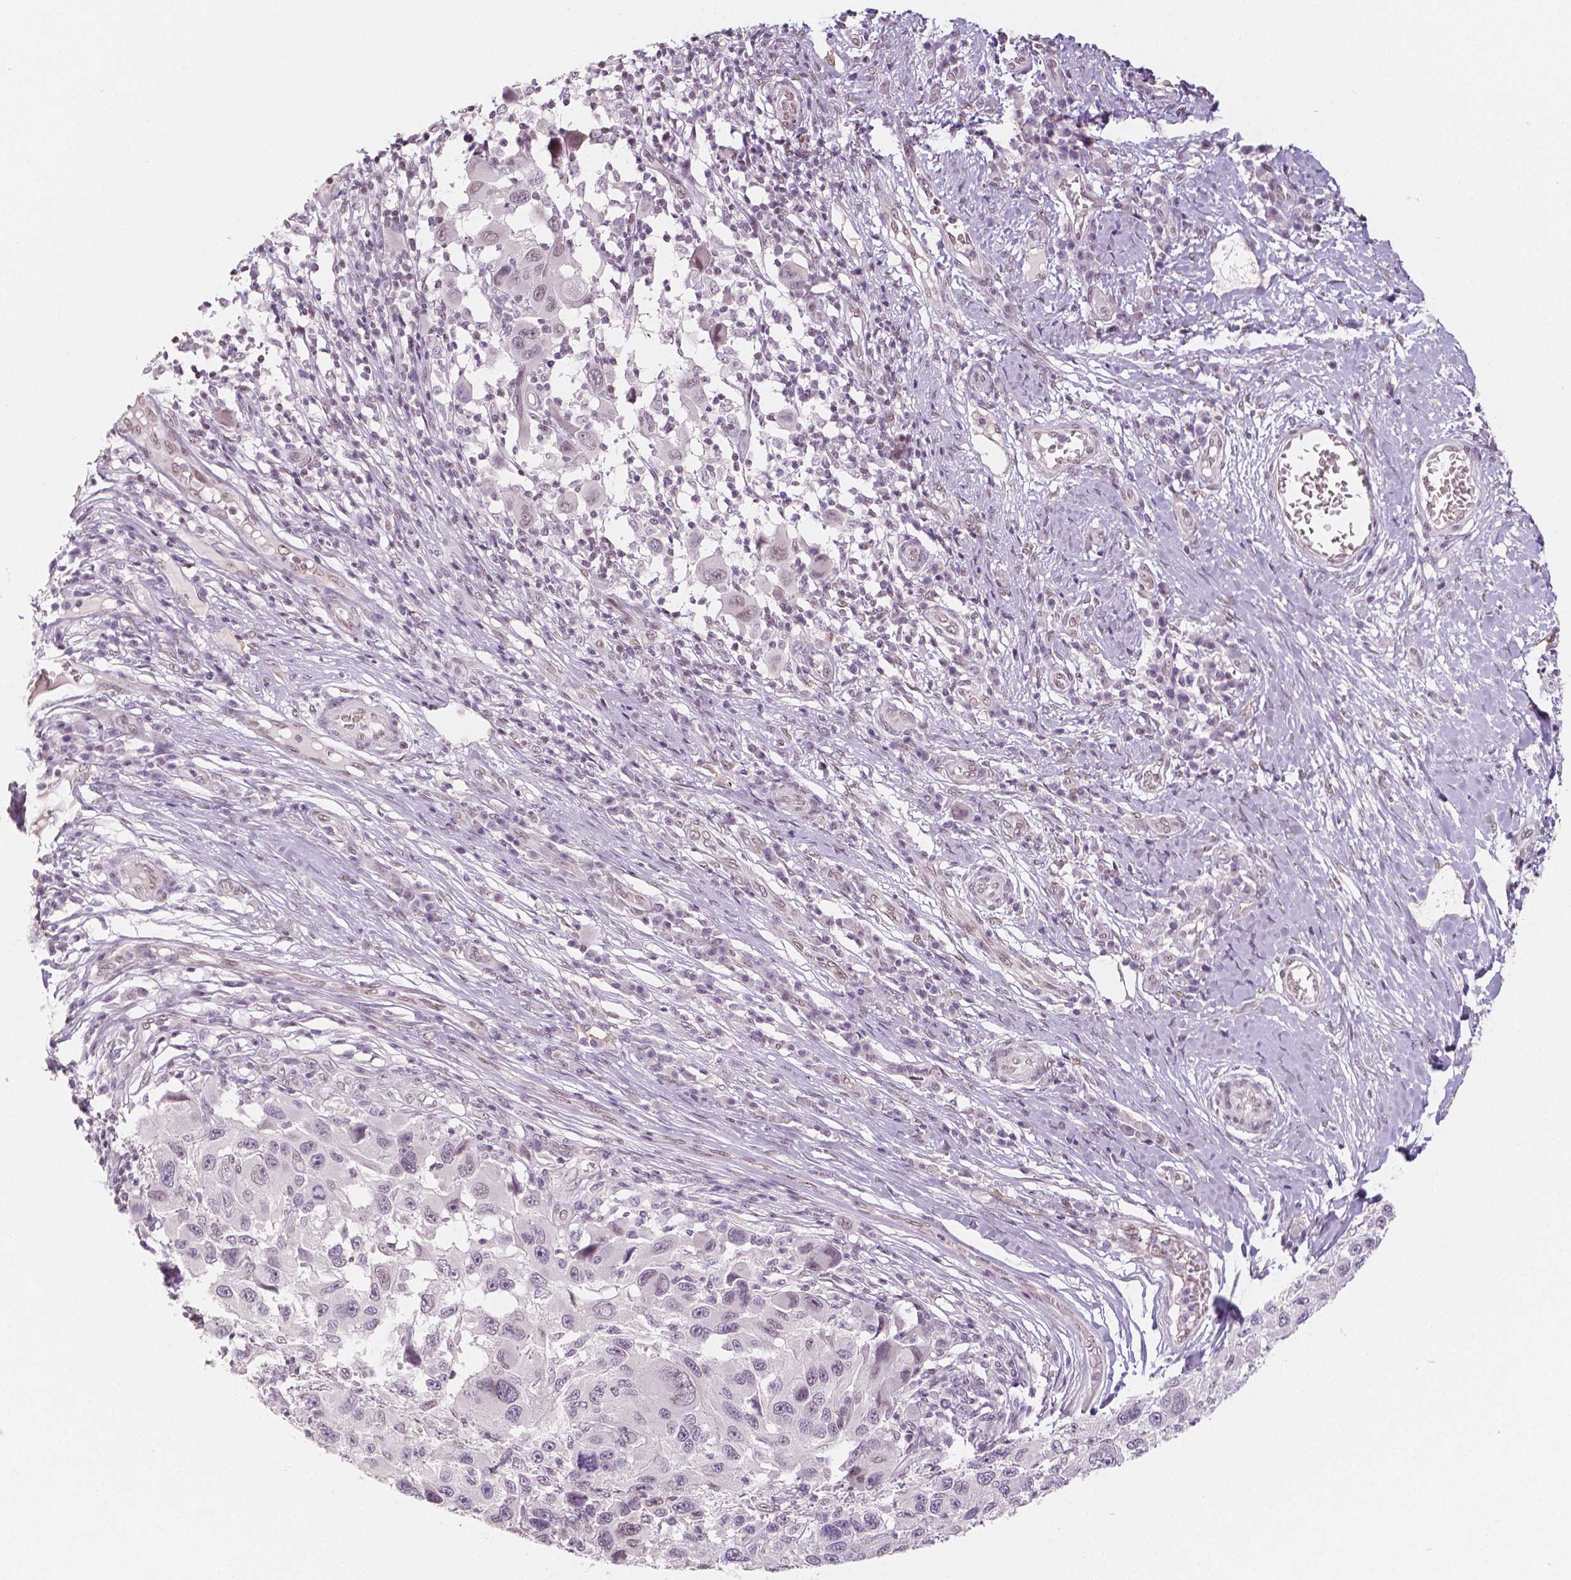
{"staining": {"intensity": "negative", "quantity": "none", "location": "none"}, "tissue": "melanoma", "cell_type": "Tumor cells", "image_type": "cancer", "snomed": [{"axis": "morphology", "description": "Malignant melanoma, NOS"}, {"axis": "topography", "description": "Skin"}], "caption": "Immunohistochemistry (IHC) of human malignant melanoma reveals no expression in tumor cells. (DAB immunohistochemistry (IHC), high magnification).", "gene": "KDM5B", "patient": {"sex": "male", "age": 53}}